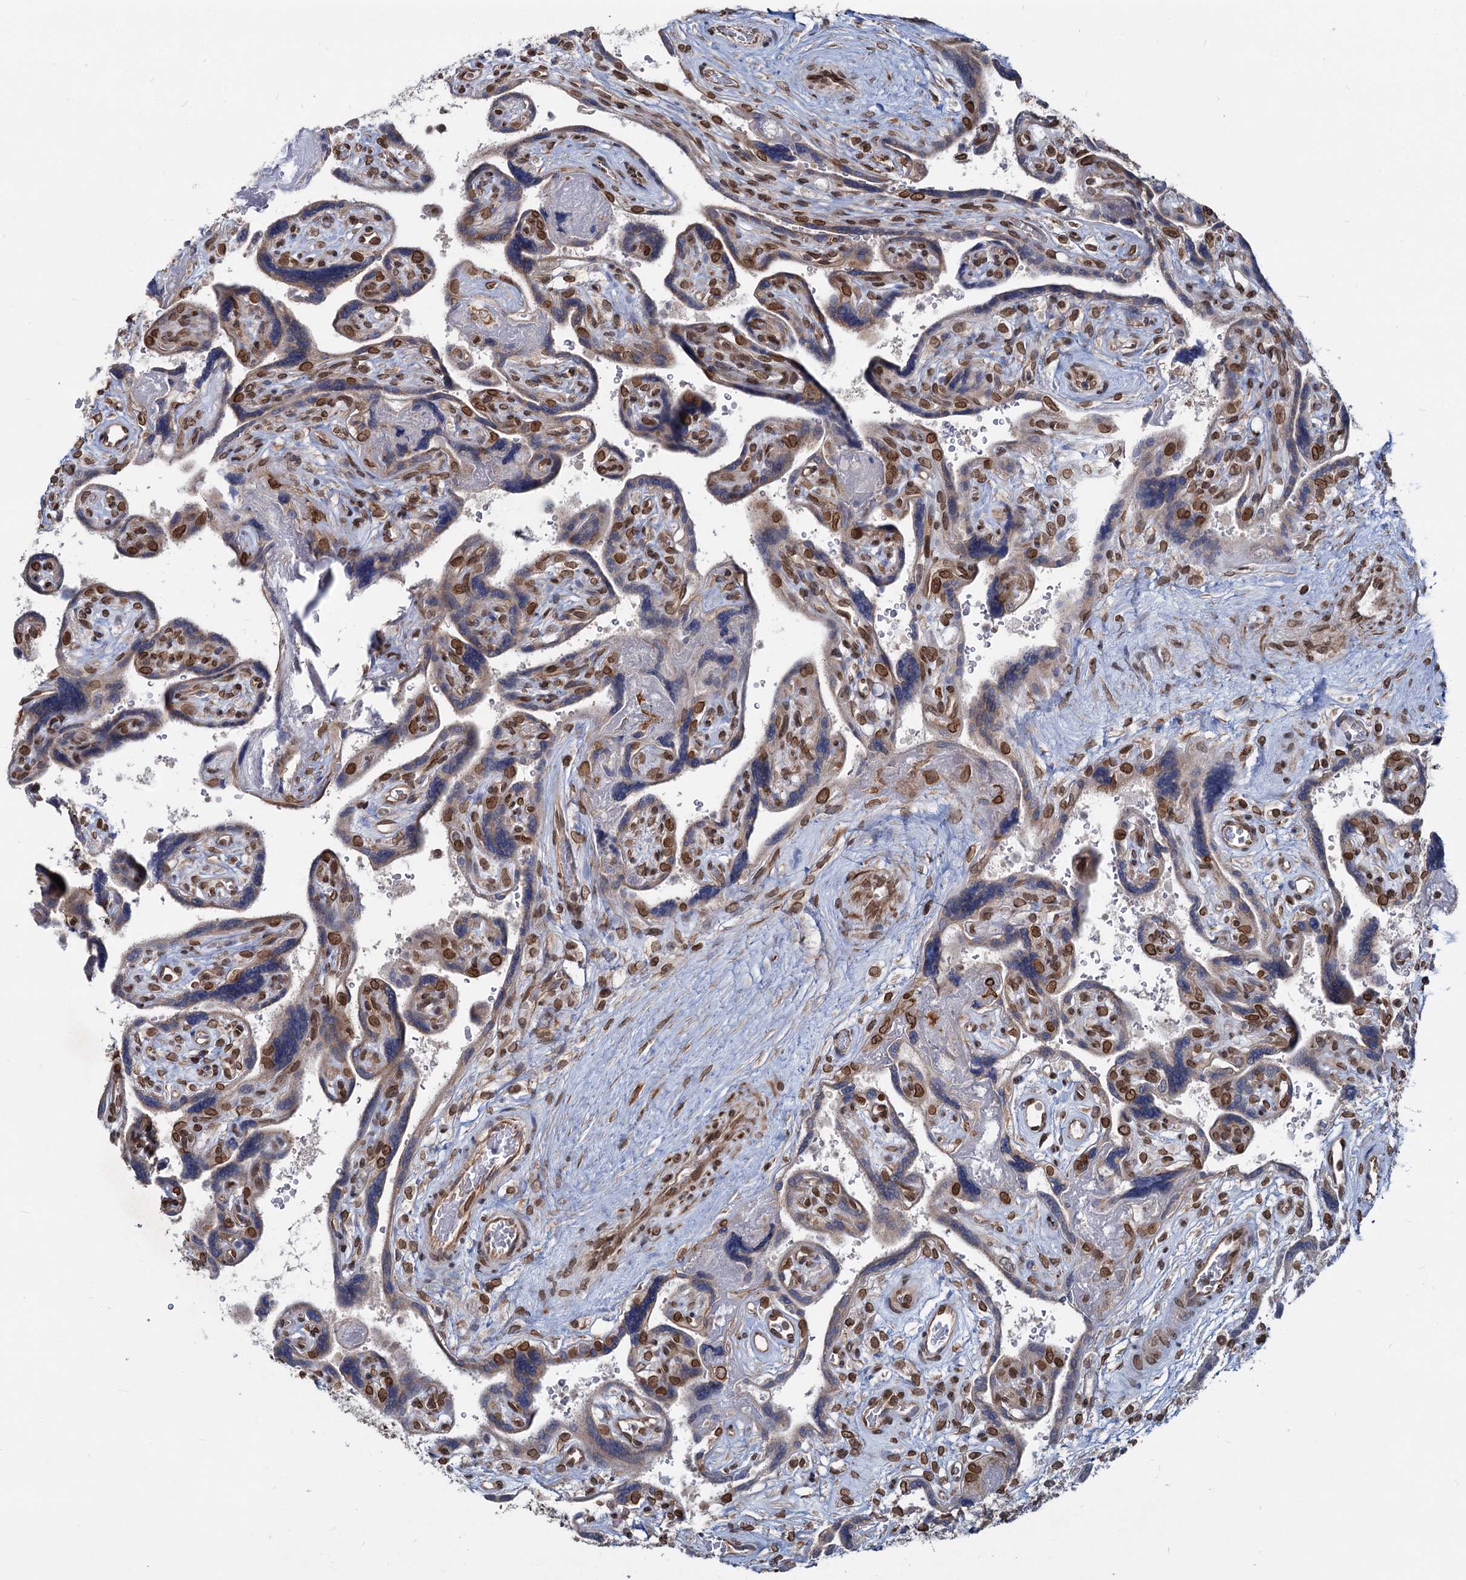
{"staining": {"intensity": "strong", "quantity": "25%-75%", "location": "cytoplasmic/membranous,nuclear"}, "tissue": "placenta", "cell_type": "Trophoblastic cells", "image_type": "normal", "snomed": [{"axis": "morphology", "description": "Normal tissue, NOS"}, {"axis": "topography", "description": "Placenta"}], "caption": "Protein expression analysis of benign placenta reveals strong cytoplasmic/membranous,nuclear staining in about 25%-75% of trophoblastic cells. The staining is performed using DAB (3,3'-diaminobenzidine) brown chromogen to label protein expression. The nuclei are counter-stained blue using hematoxylin.", "gene": "RNF6", "patient": {"sex": "female", "age": 39}}